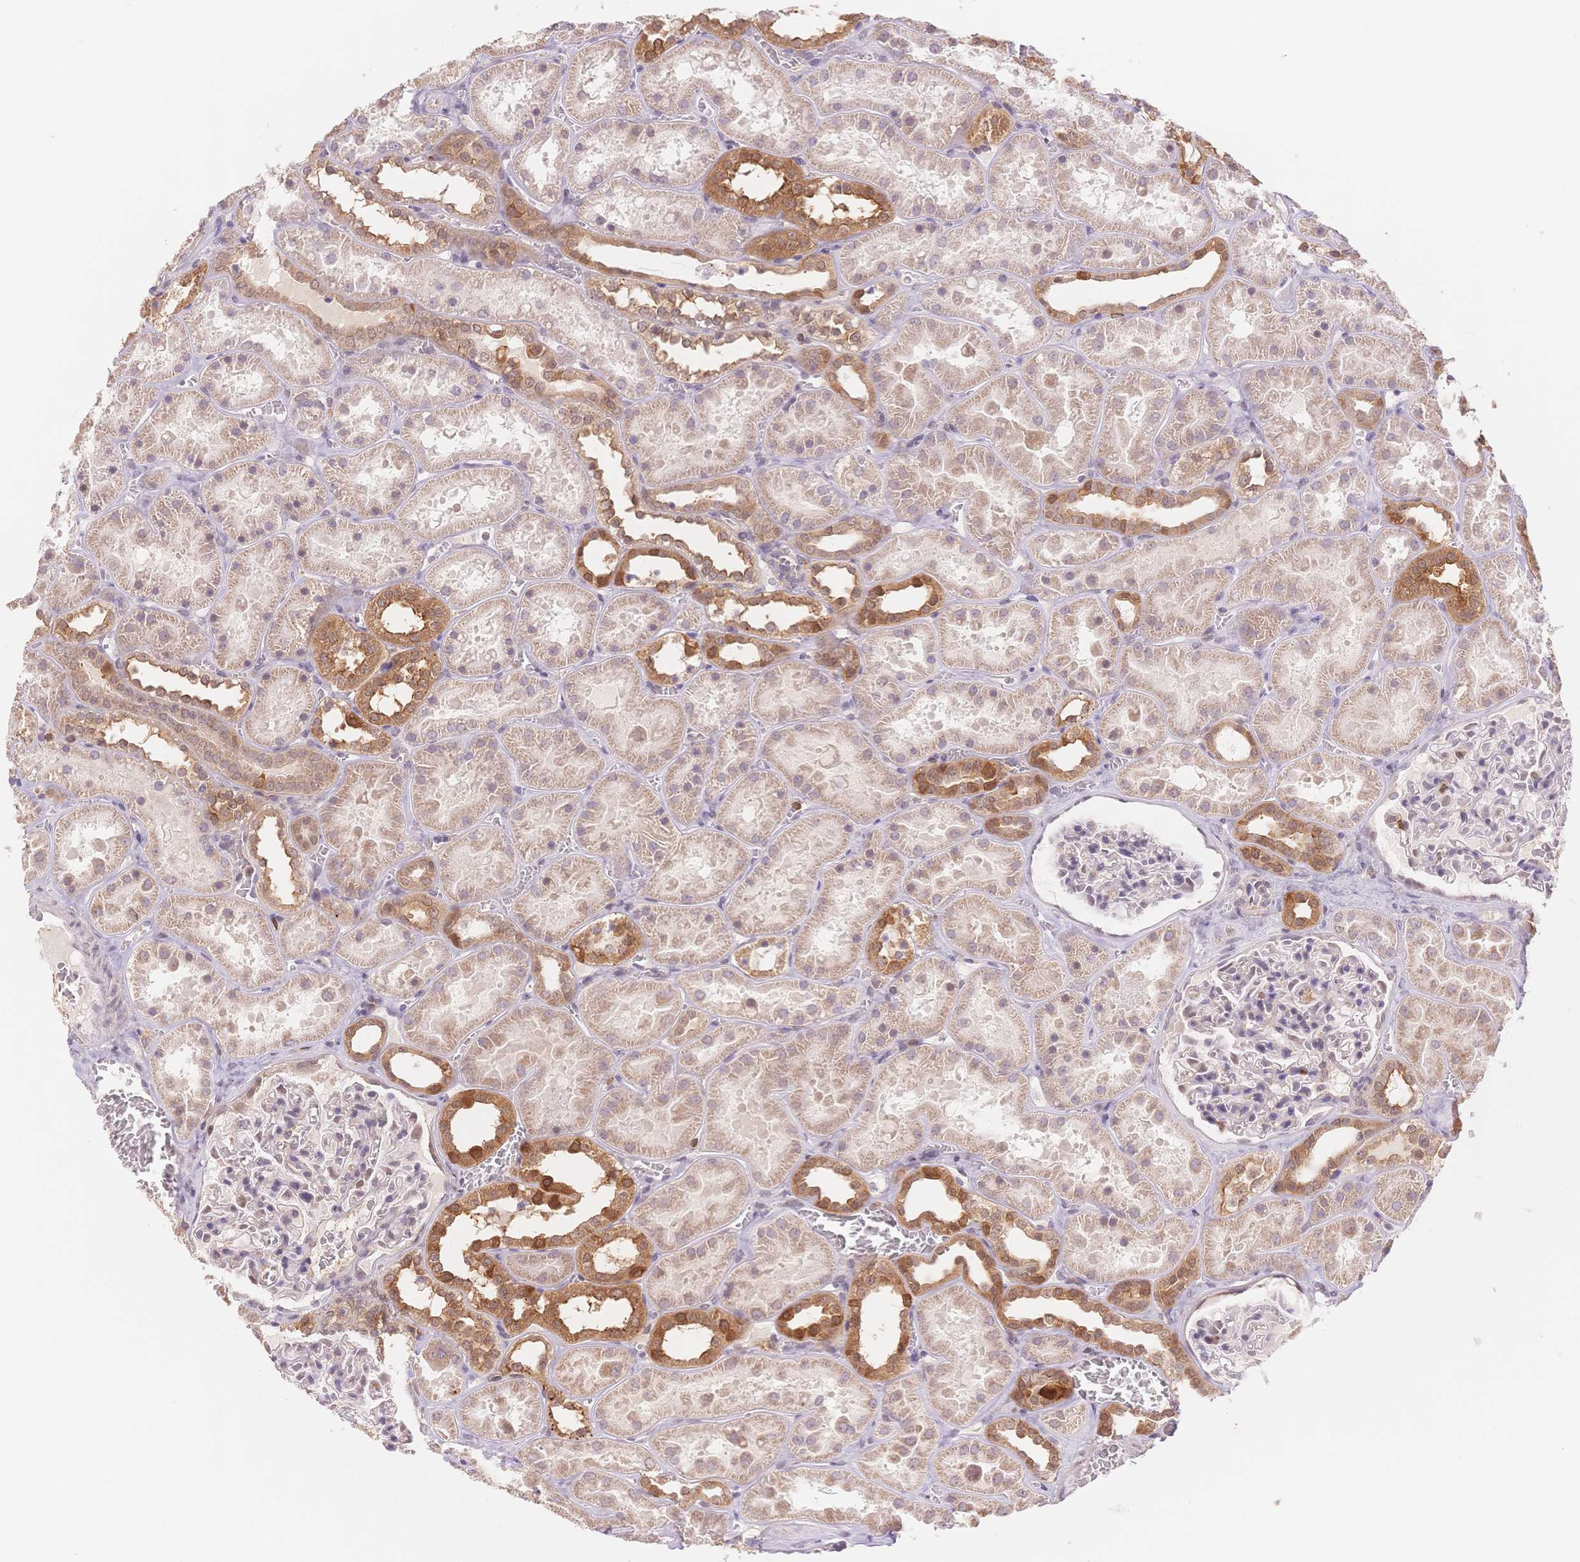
{"staining": {"intensity": "negative", "quantity": "none", "location": "none"}, "tissue": "kidney", "cell_type": "Cells in glomeruli", "image_type": "normal", "snomed": [{"axis": "morphology", "description": "Normal tissue, NOS"}, {"axis": "topography", "description": "Kidney"}], "caption": "IHC image of normal human kidney stained for a protein (brown), which exhibits no staining in cells in glomeruli.", "gene": "STK39", "patient": {"sex": "female", "age": 41}}